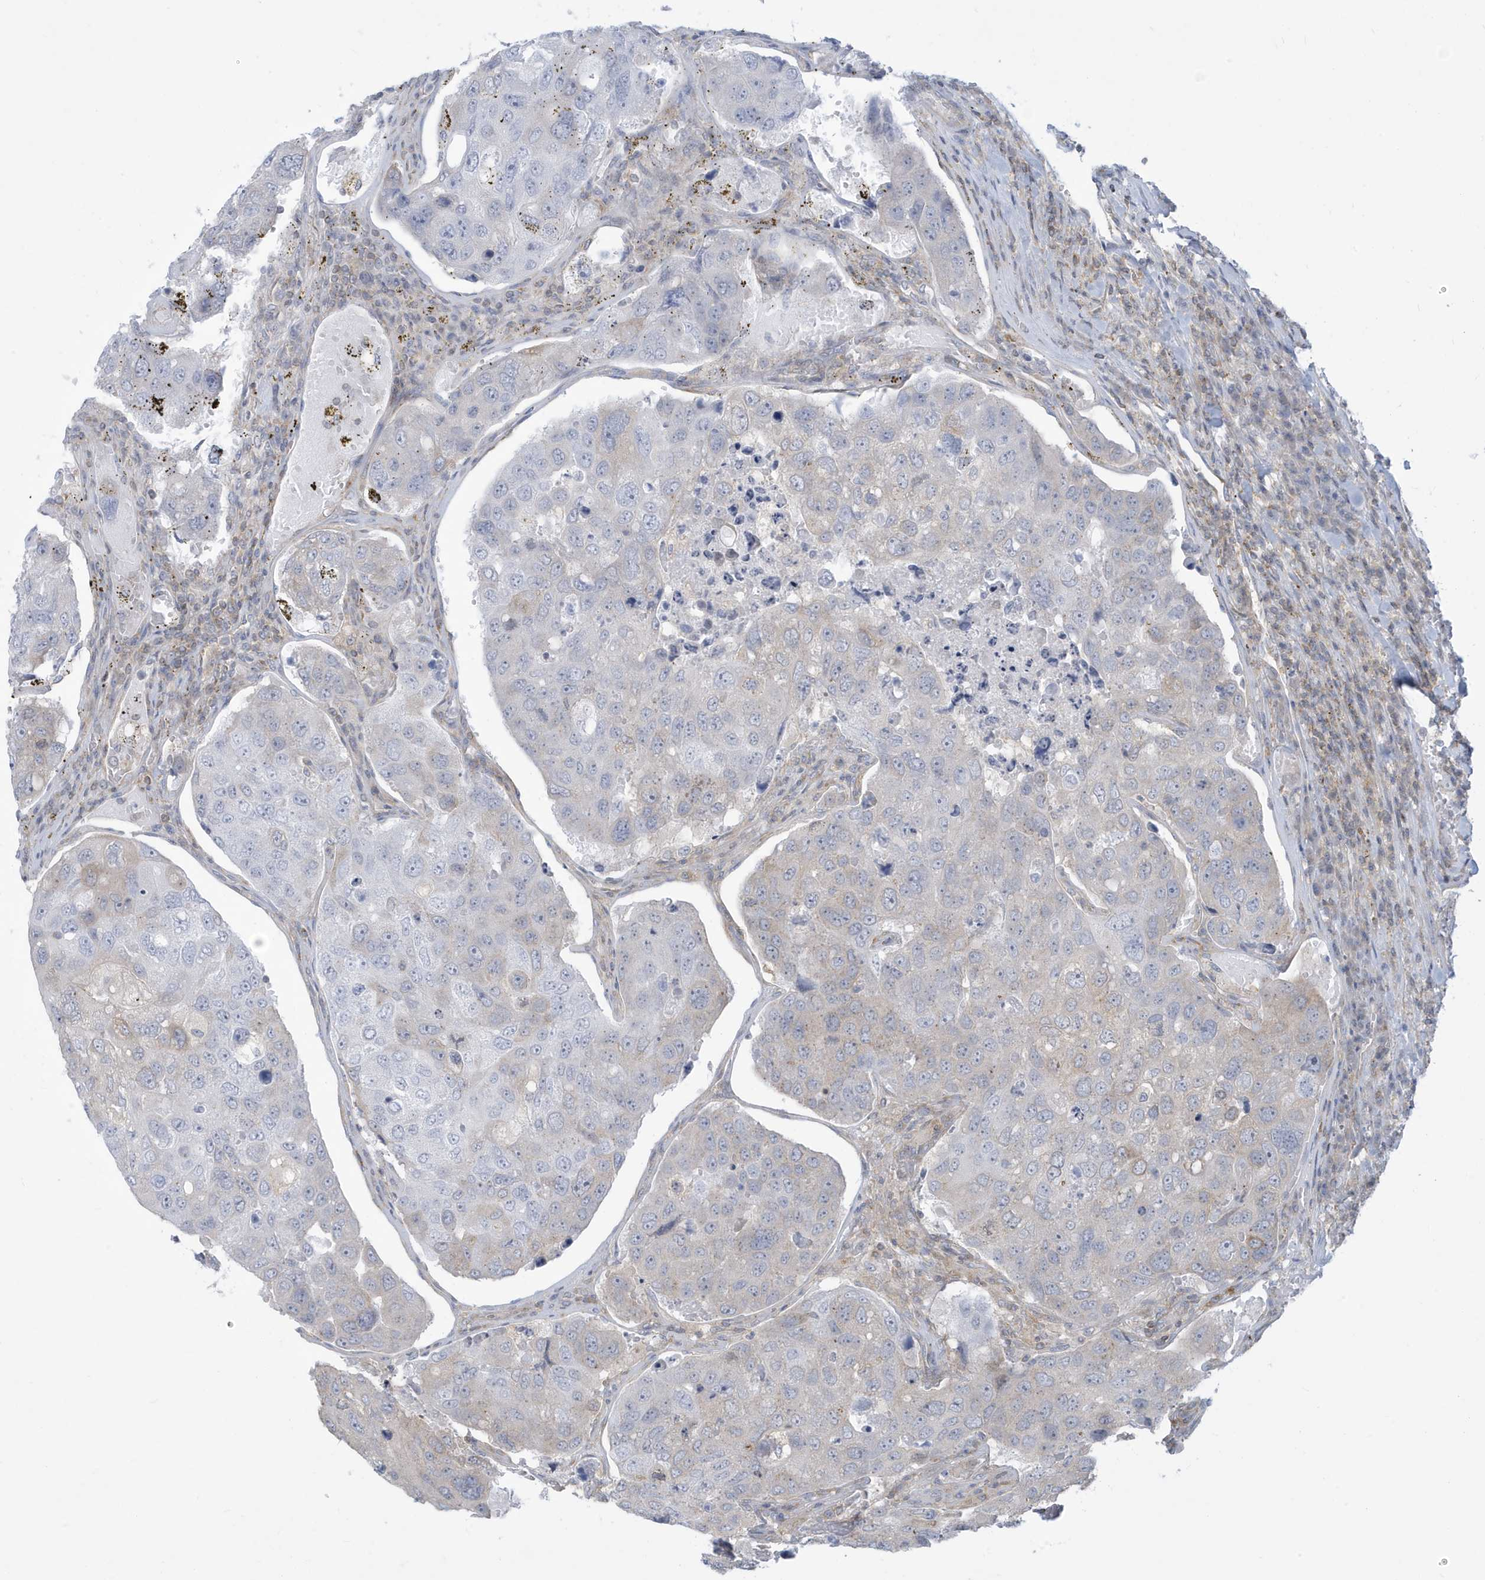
{"staining": {"intensity": "negative", "quantity": "none", "location": "none"}, "tissue": "urothelial cancer", "cell_type": "Tumor cells", "image_type": "cancer", "snomed": [{"axis": "morphology", "description": "Urothelial carcinoma, High grade"}, {"axis": "topography", "description": "Lymph node"}, {"axis": "topography", "description": "Urinary bladder"}], "caption": "This histopathology image is of high-grade urothelial carcinoma stained with immunohistochemistry to label a protein in brown with the nuclei are counter-stained blue. There is no expression in tumor cells.", "gene": "SLAMF9", "patient": {"sex": "male", "age": 51}}